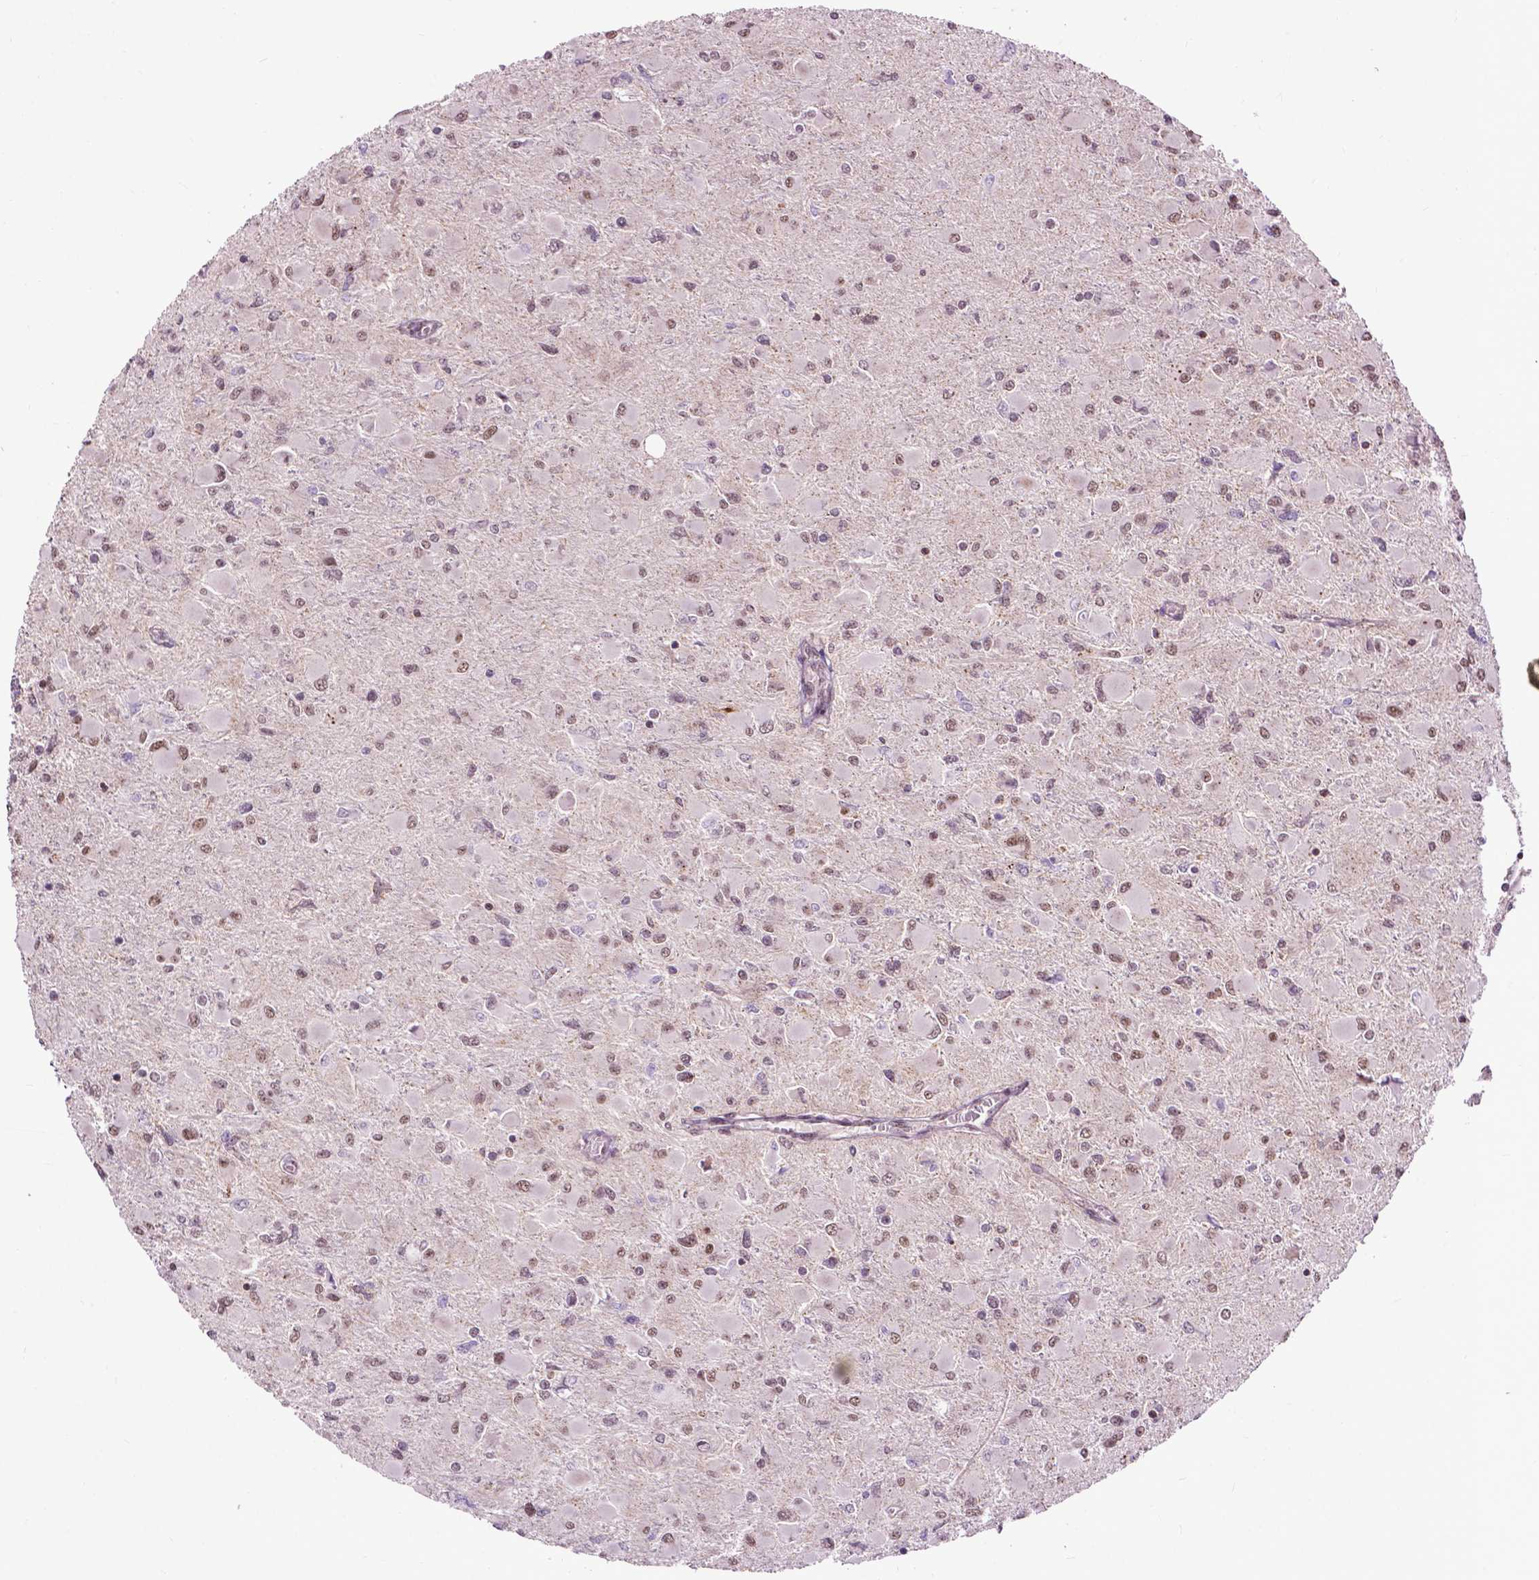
{"staining": {"intensity": "weak", "quantity": ">75%", "location": "nuclear"}, "tissue": "glioma", "cell_type": "Tumor cells", "image_type": "cancer", "snomed": [{"axis": "morphology", "description": "Glioma, malignant, High grade"}, {"axis": "topography", "description": "Cerebral cortex"}], "caption": "Protein expression by immunohistochemistry displays weak nuclear positivity in about >75% of tumor cells in malignant glioma (high-grade).", "gene": "EAF1", "patient": {"sex": "female", "age": 36}}